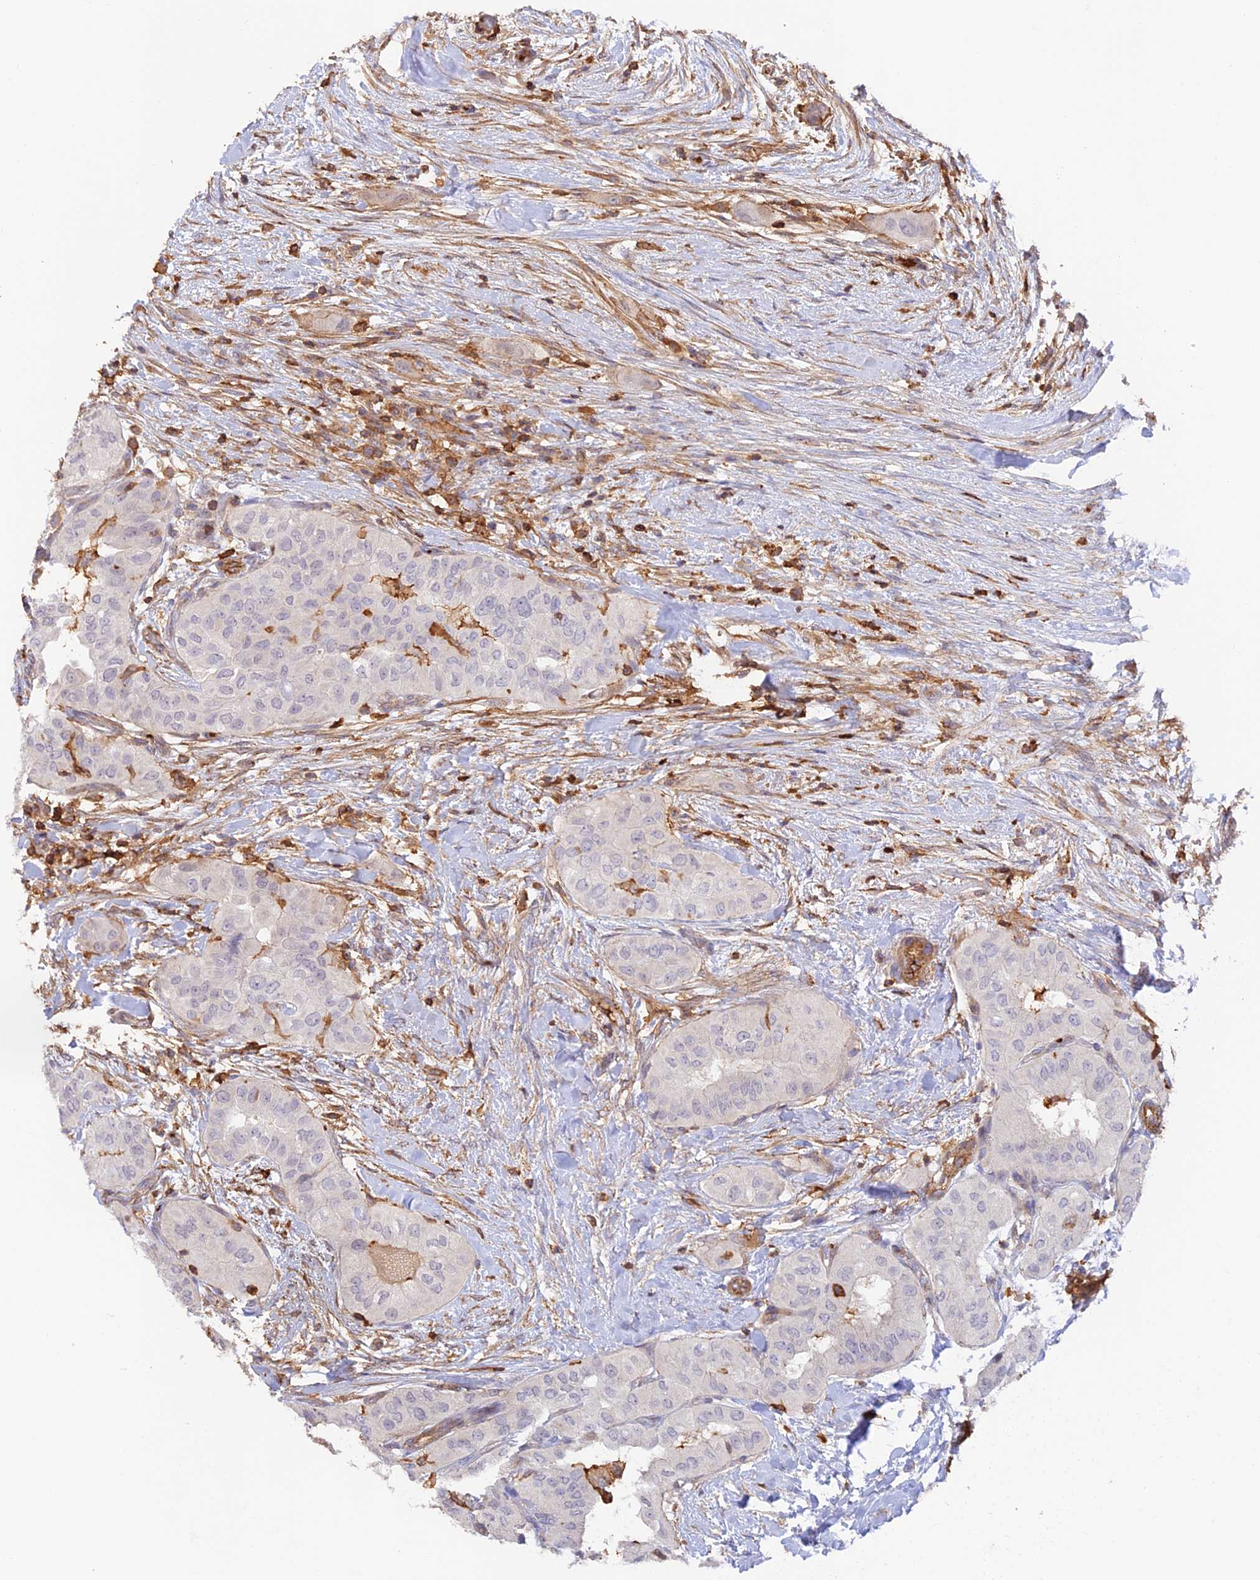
{"staining": {"intensity": "negative", "quantity": "none", "location": "none"}, "tissue": "head and neck cancer", "cell_type": "Tumor cells", "image_type": "cancer", "snomed": [{"axis": "morphology", "description": "Adenocarcinoma, NOS"}, {"axis": "topography", "description": "Head-Neck"}], "caption": "Immunohistochemistry image of human head and neck cancer (adenocarcinoma) stained for a protein (brown), which demonstrates no expression in tumor cells. The staining was performed using DAB to visualize the protein expression in brown, while the nuclei were stained in blue with hematoxylin (Magnification: 20x).", "gene": "DENND1C", "patient": {"sex": "male", "age": 66}}